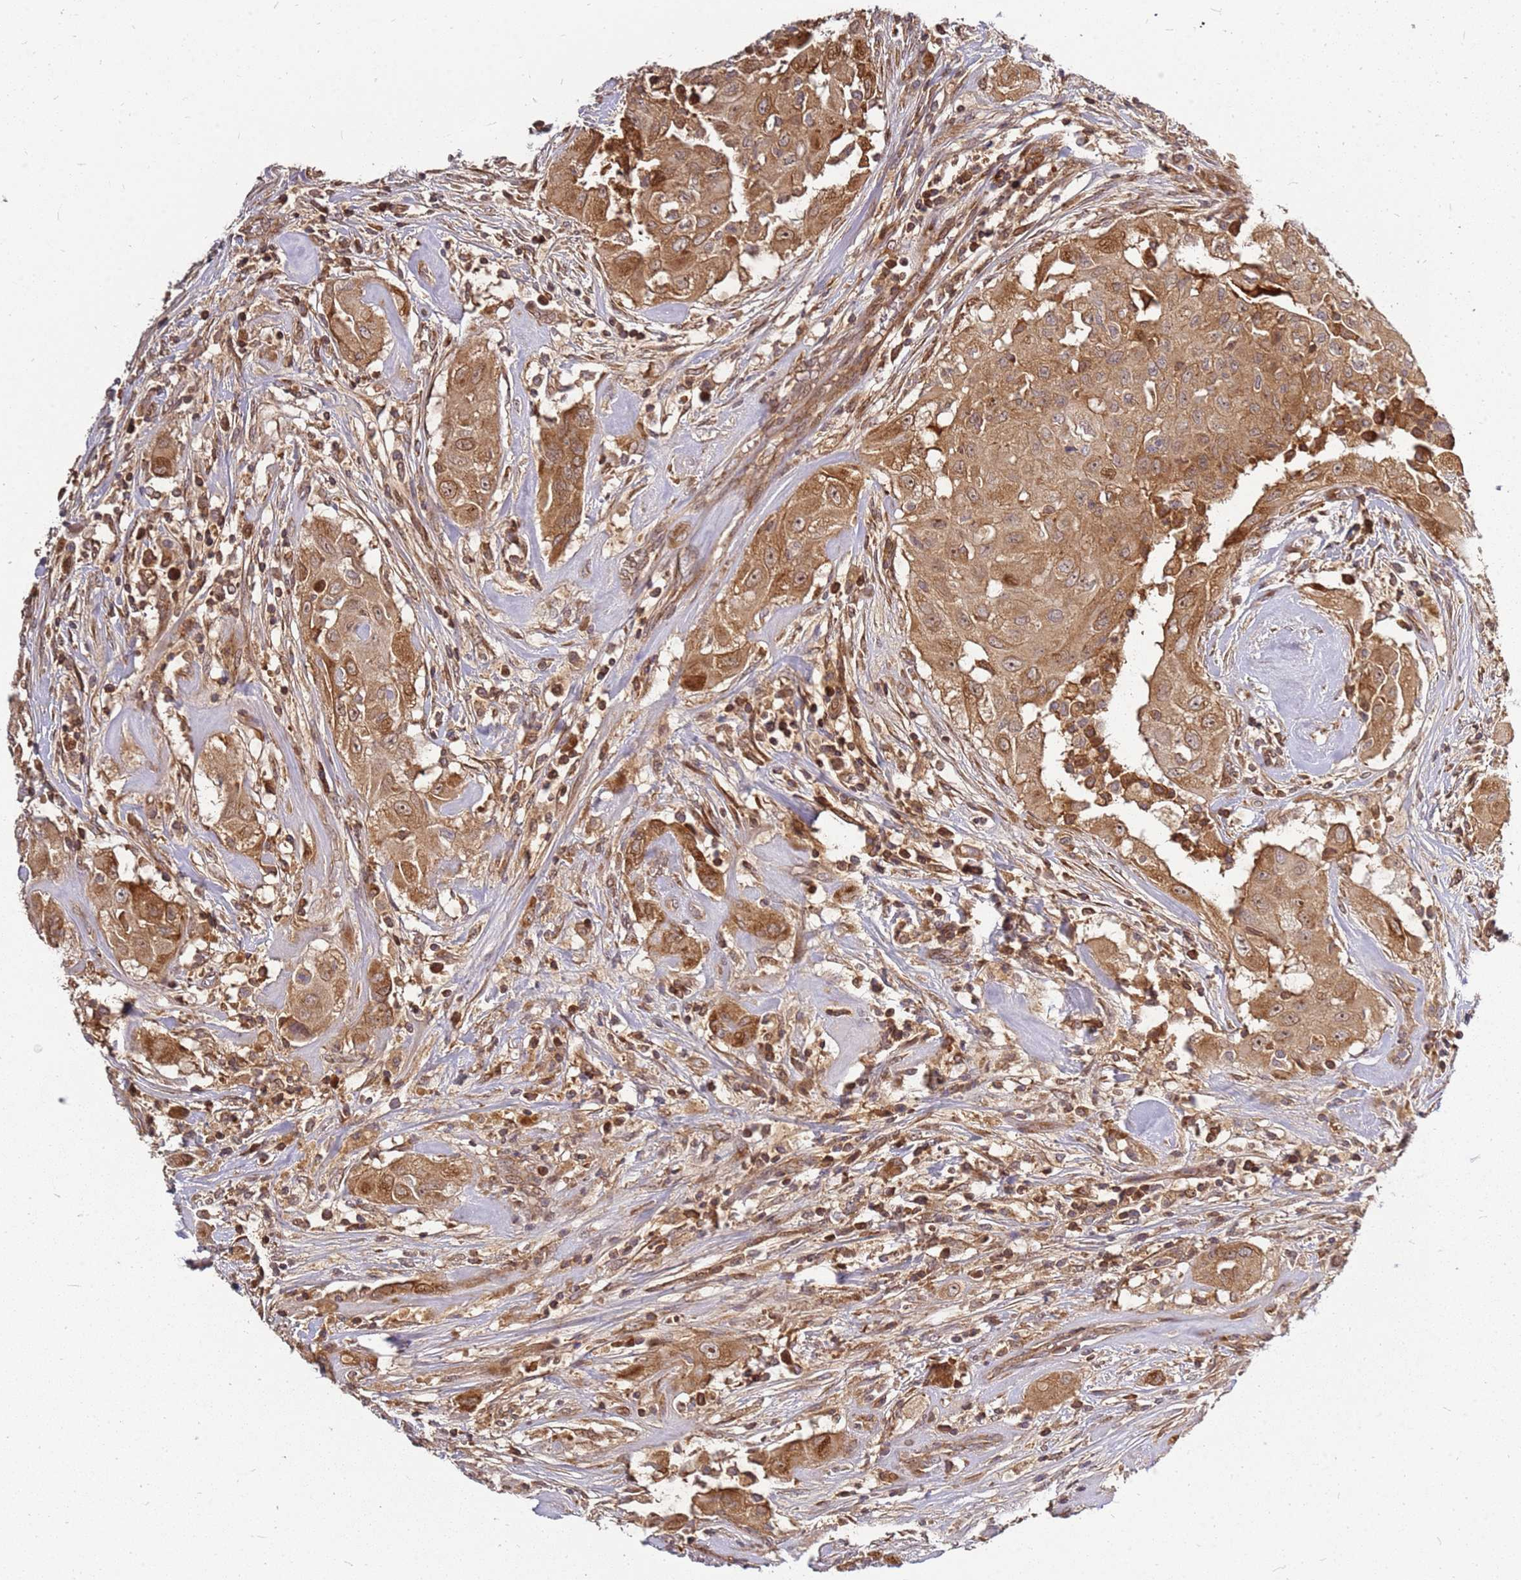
{"staining": {"intensity": "moderate", "quantity": ">75%", "location": "cytoplasmic/membranous"}, "tissue": "thyroid cancer", "cell_type": "Tumor cells", "image_type": "cancer", "snomed": [{"axis": "morphology", "description": "Papillary adenocarcinoma, NOS"}, {"axis": "topography", "description": "Thyroid gland"}], "caption": "Moderate cytoplasmic/membranous protein positivity is appreciated in about >75% of tumor cells in thyroid papillary adenocarcinoma. (DAB IHC with brightfield microscopy, high magnification).", "gene": "CCDC159", "patient": {"sex": "female", "age": 59}}